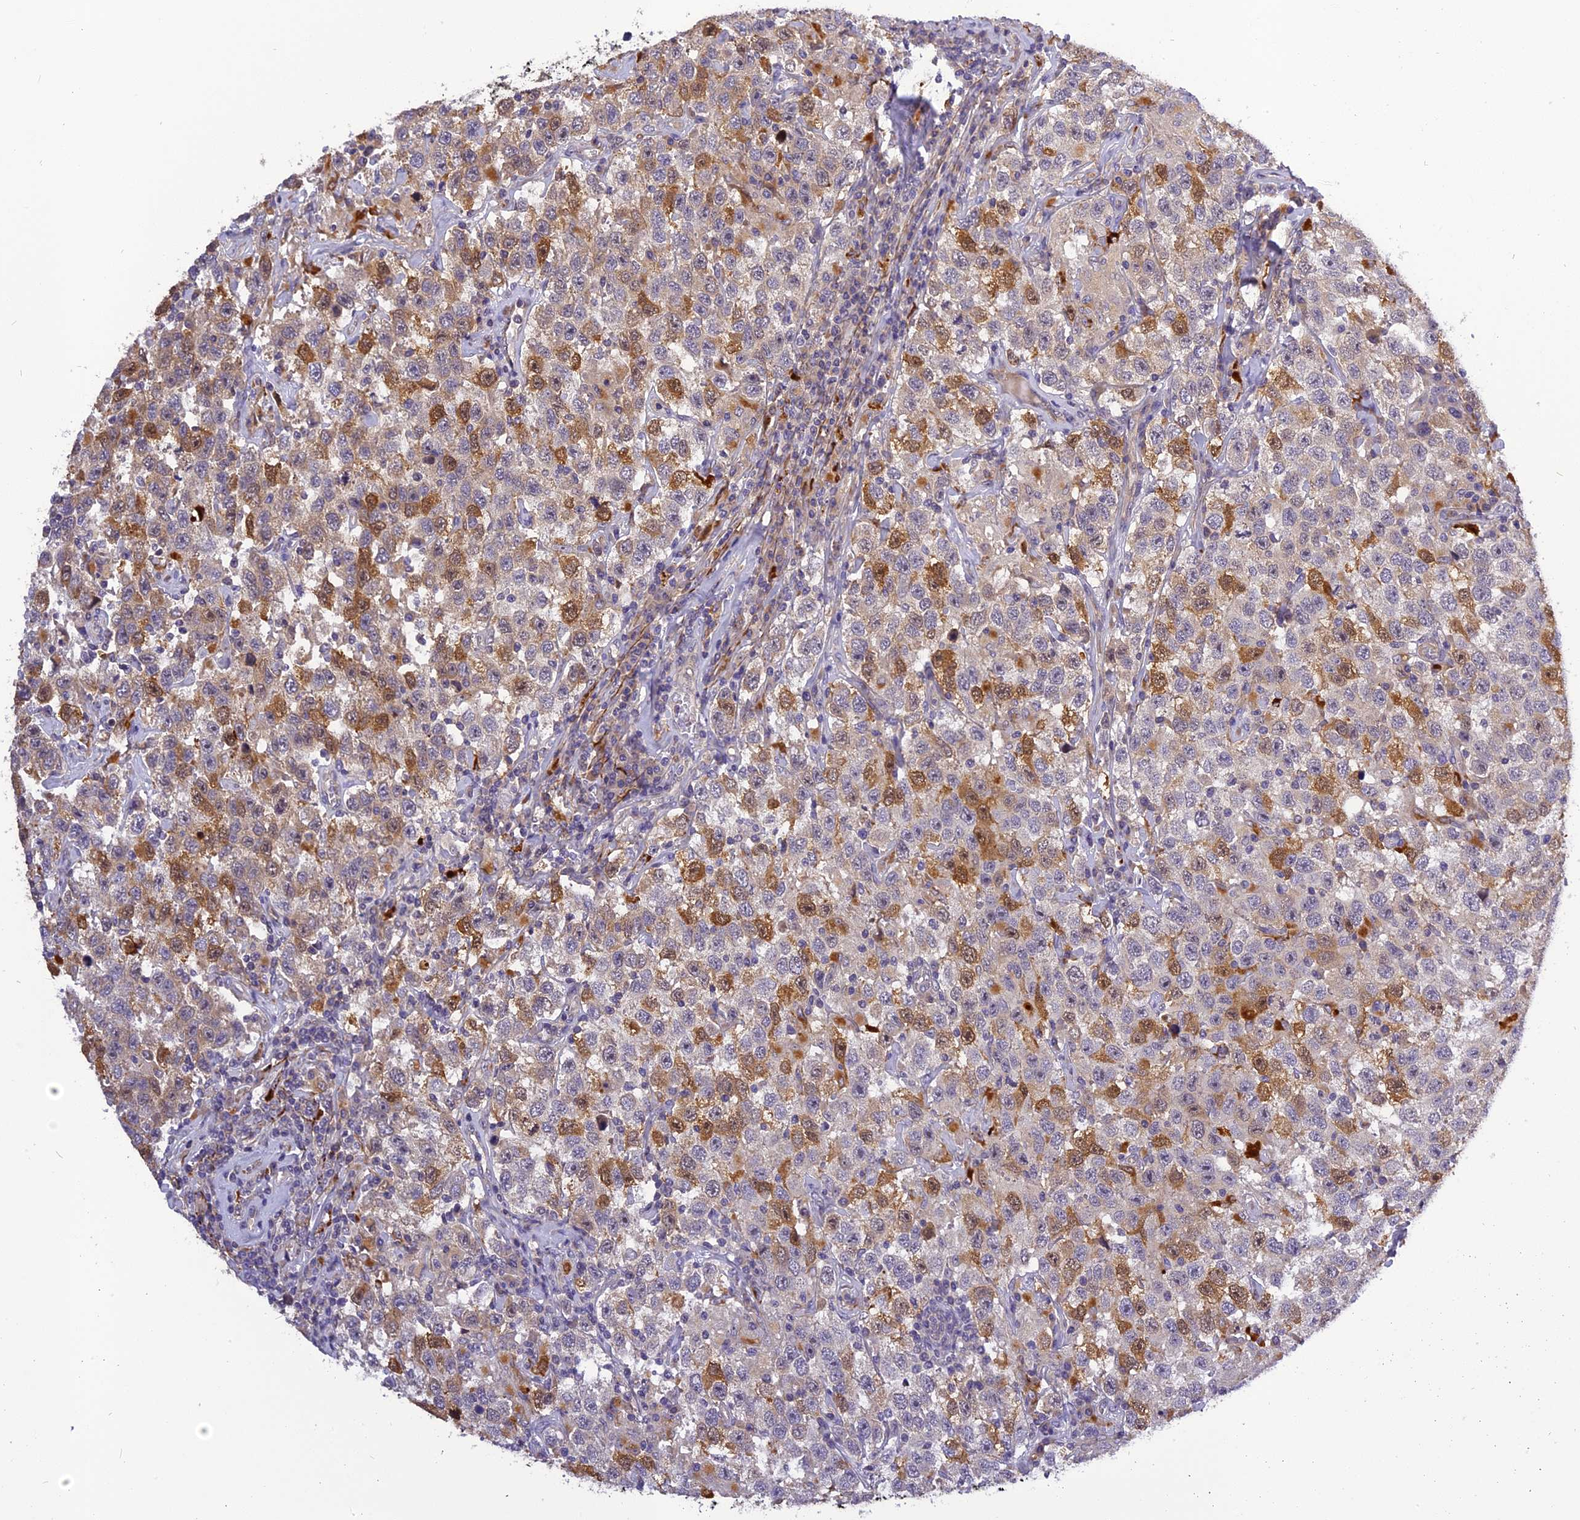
{"staining": {"intensity": "moderate", "quantity": "25%-75%", "location": "cytoplasmic/membranous"}, "tissue": "testis cancer", "cell_type": "Tumor cells", "image_type": "cancer", "snomed": [{"axis": "morphology", "description": "Seminoma, NOS"}, {"axis": "topography", "description": "Testis"}], "caption": "Testis cancer stained for a protein exhibits moderate cytoplasmic/membranous positivity in tumor cells.", "gene": "FNIP2", "patient": {"sex": "male", "age": 41}}